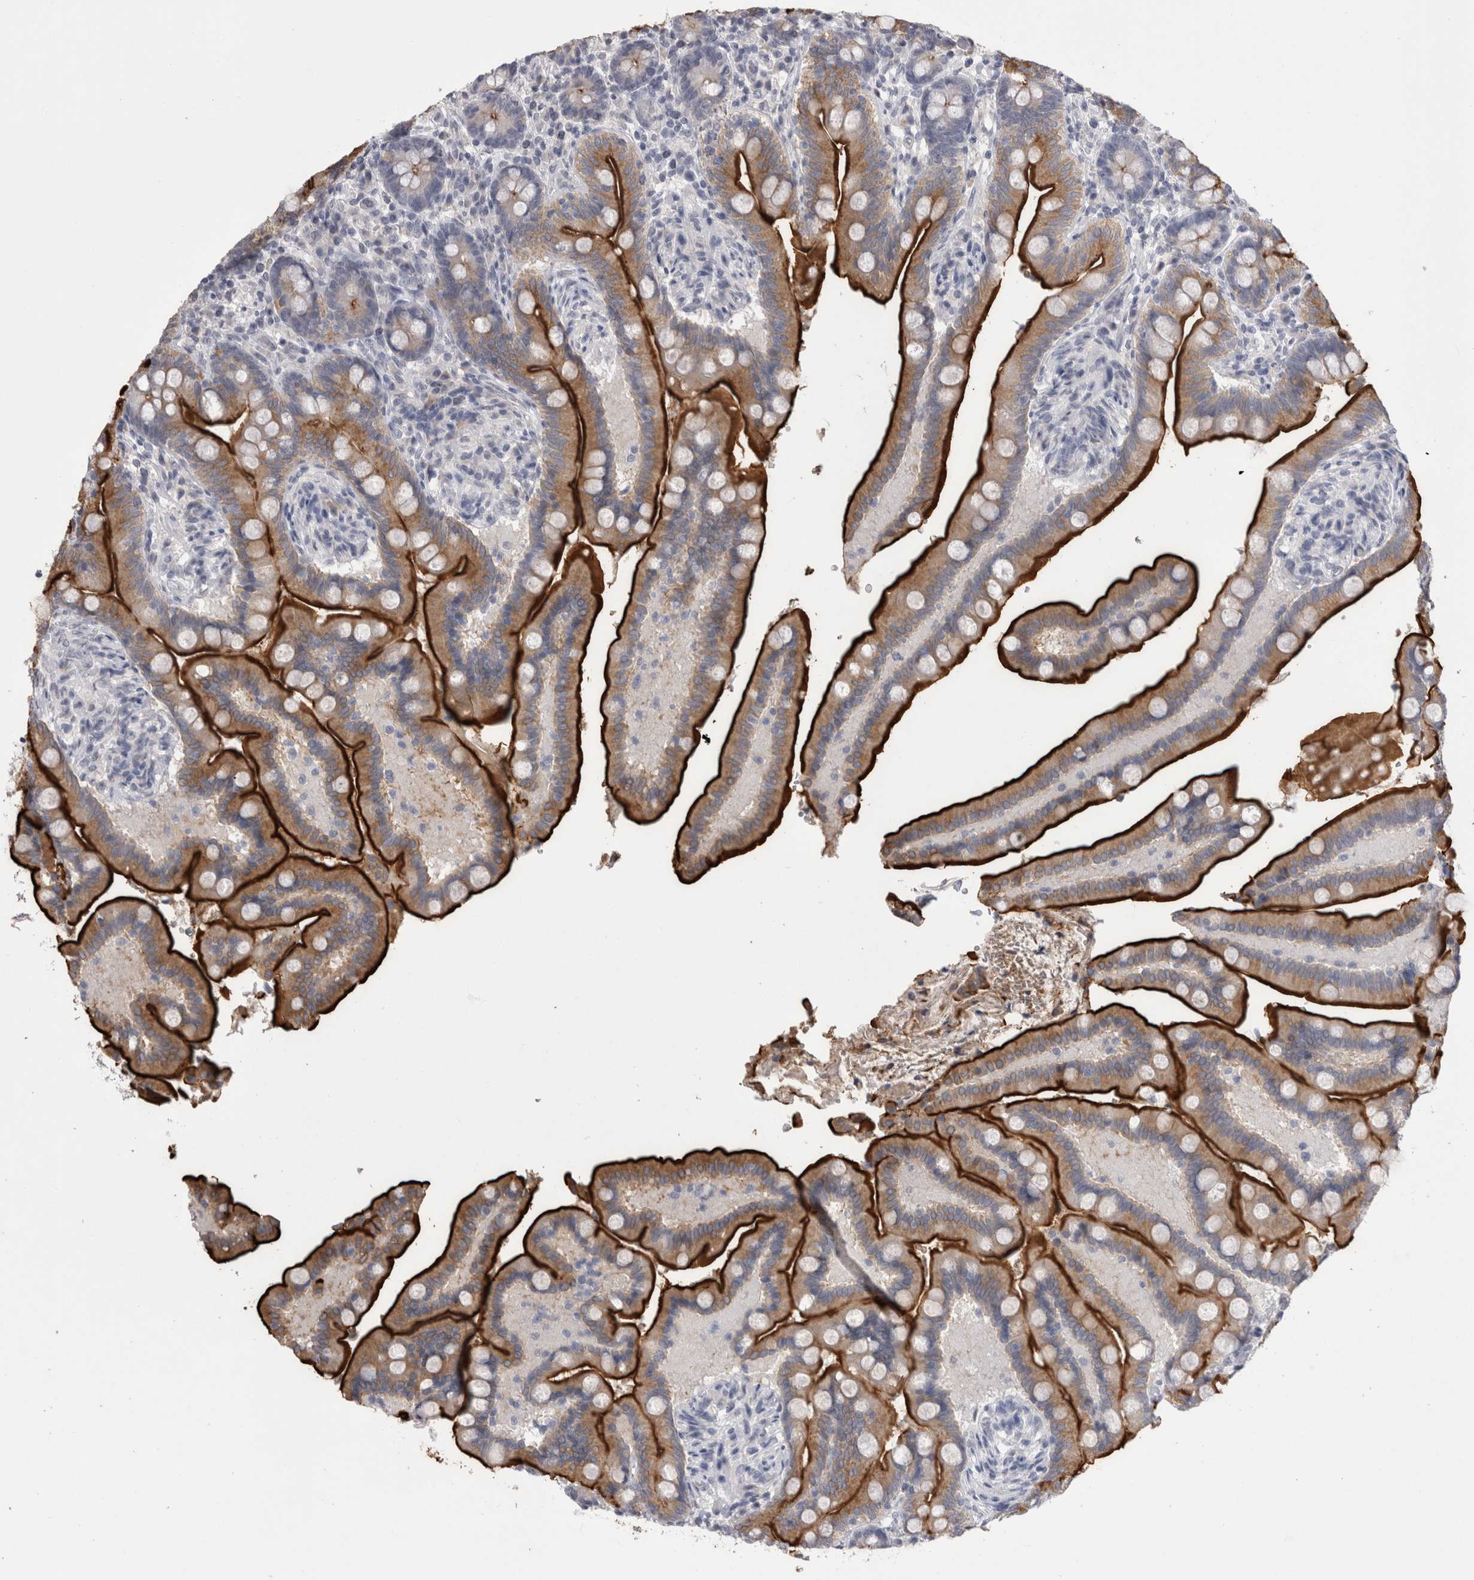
{"staining": {"intensity": "negative", "quantity": "none", "location": "none"}, "tissue": "colon", "cell_type": "Endothelial cells", "image_type": "normal", "snomed": [{"axis": "morphology", "description": "Normal tissue, NOS"}, {"axis": "topography", "description": "Smooth muscle"}, {"axis": "topography", "description": "Colon"}], "caption": "DAB (3,3'-diaminobenzidine) immunohistochemical staining of normal human colon reveals no significant expression in endothelial cells.", "gene": "CDHR5", "patient": {"sex": "male", "age": 73}}